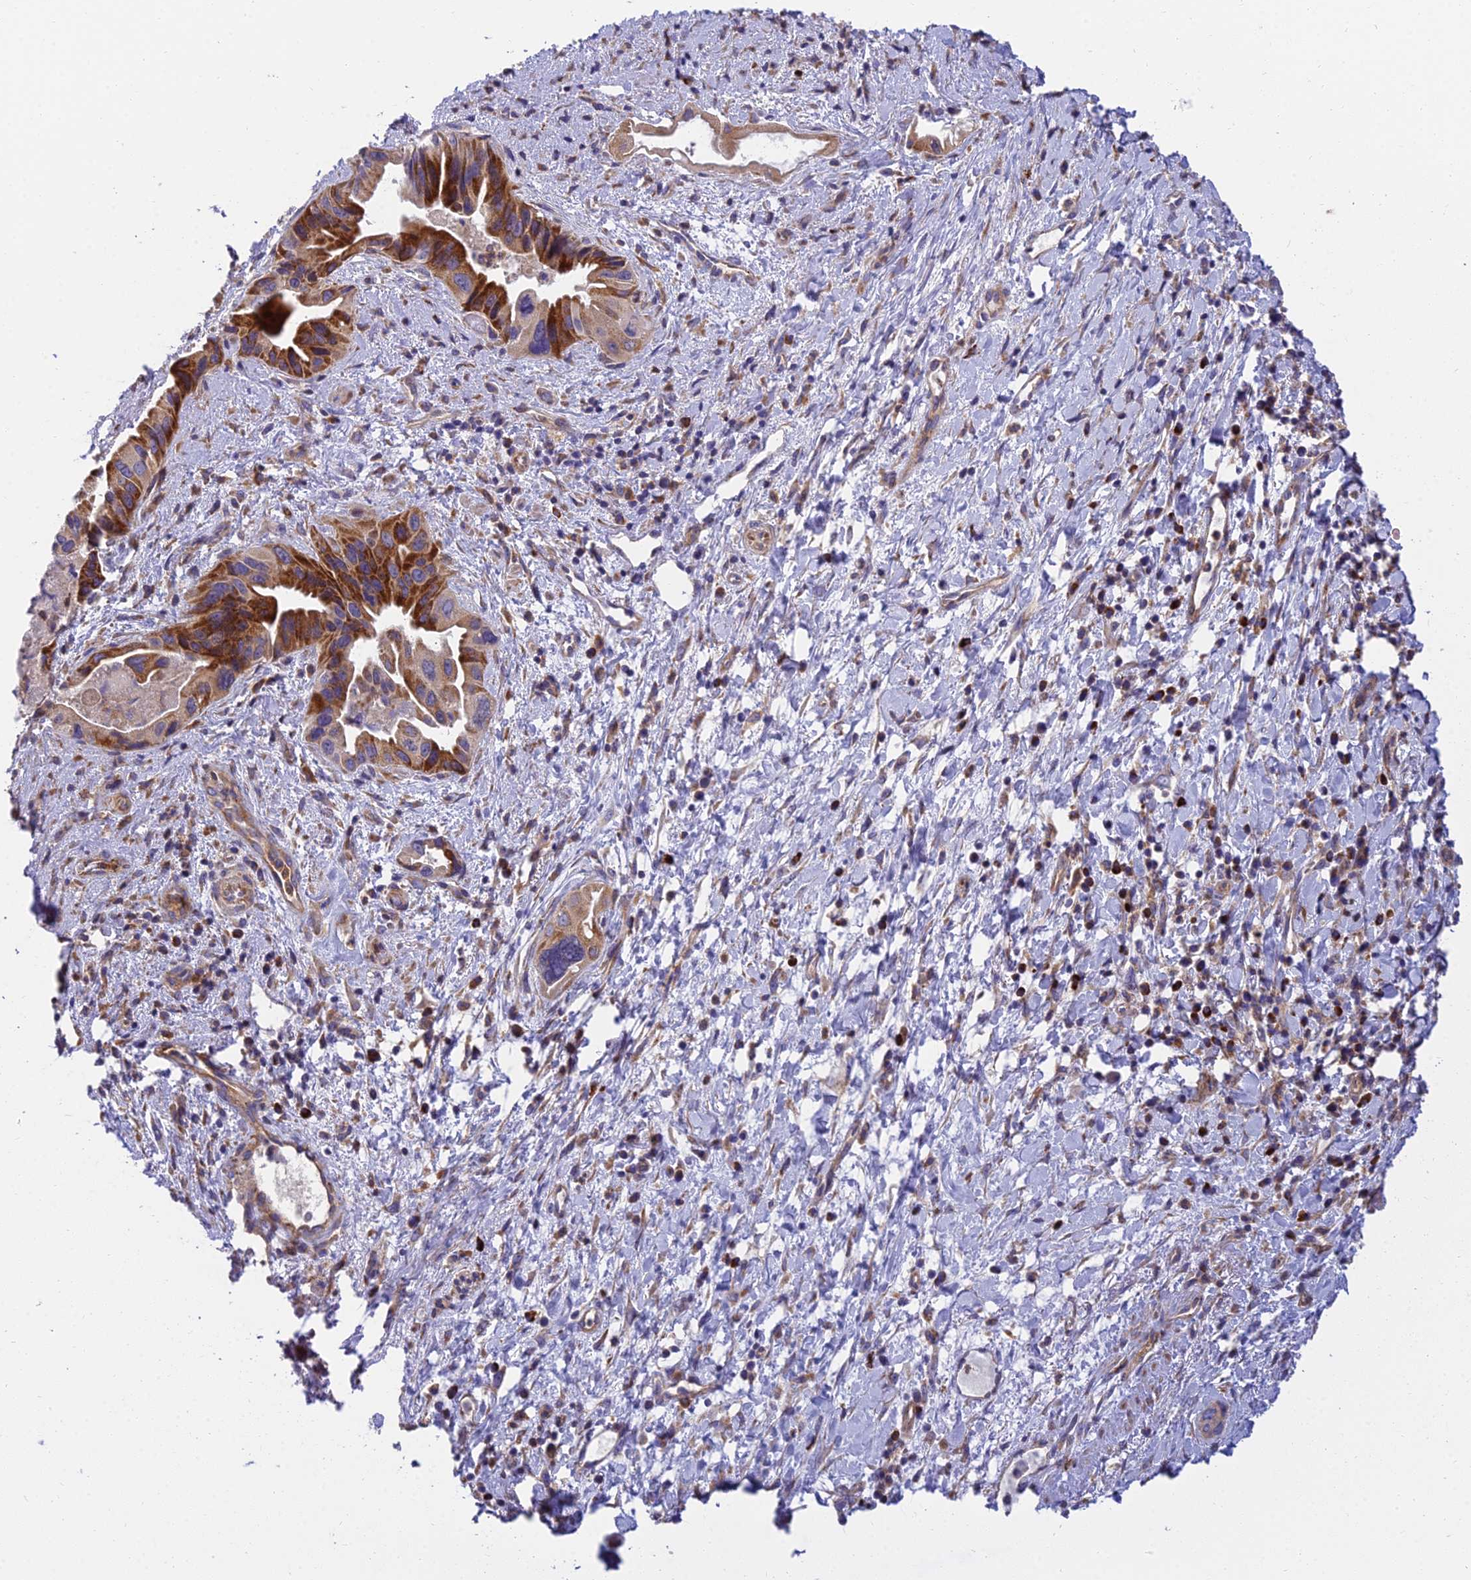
{"staining": {"intensity": "strong", "quantity": ">75%", "location": "cytoplasmic/membranous"}, "tissue": "pancreatic cancer", "cell_type": "Tumor cells", "image_type": "cancer", "snomed": [{"axis": "morphology", "description": "Adenocarcinoma, NOS"}, {"axis": "topography", "description": "Pancreas"}], "caption": "Adenocarcinoma (pancreatic) stained with immunohistochemistry (IHC) exhibits strong cytoplasmic/membranous staining in about >75% of tumor cells.", "gene": "CLCN7", "patient": {"sex": "female", "age": 77}}